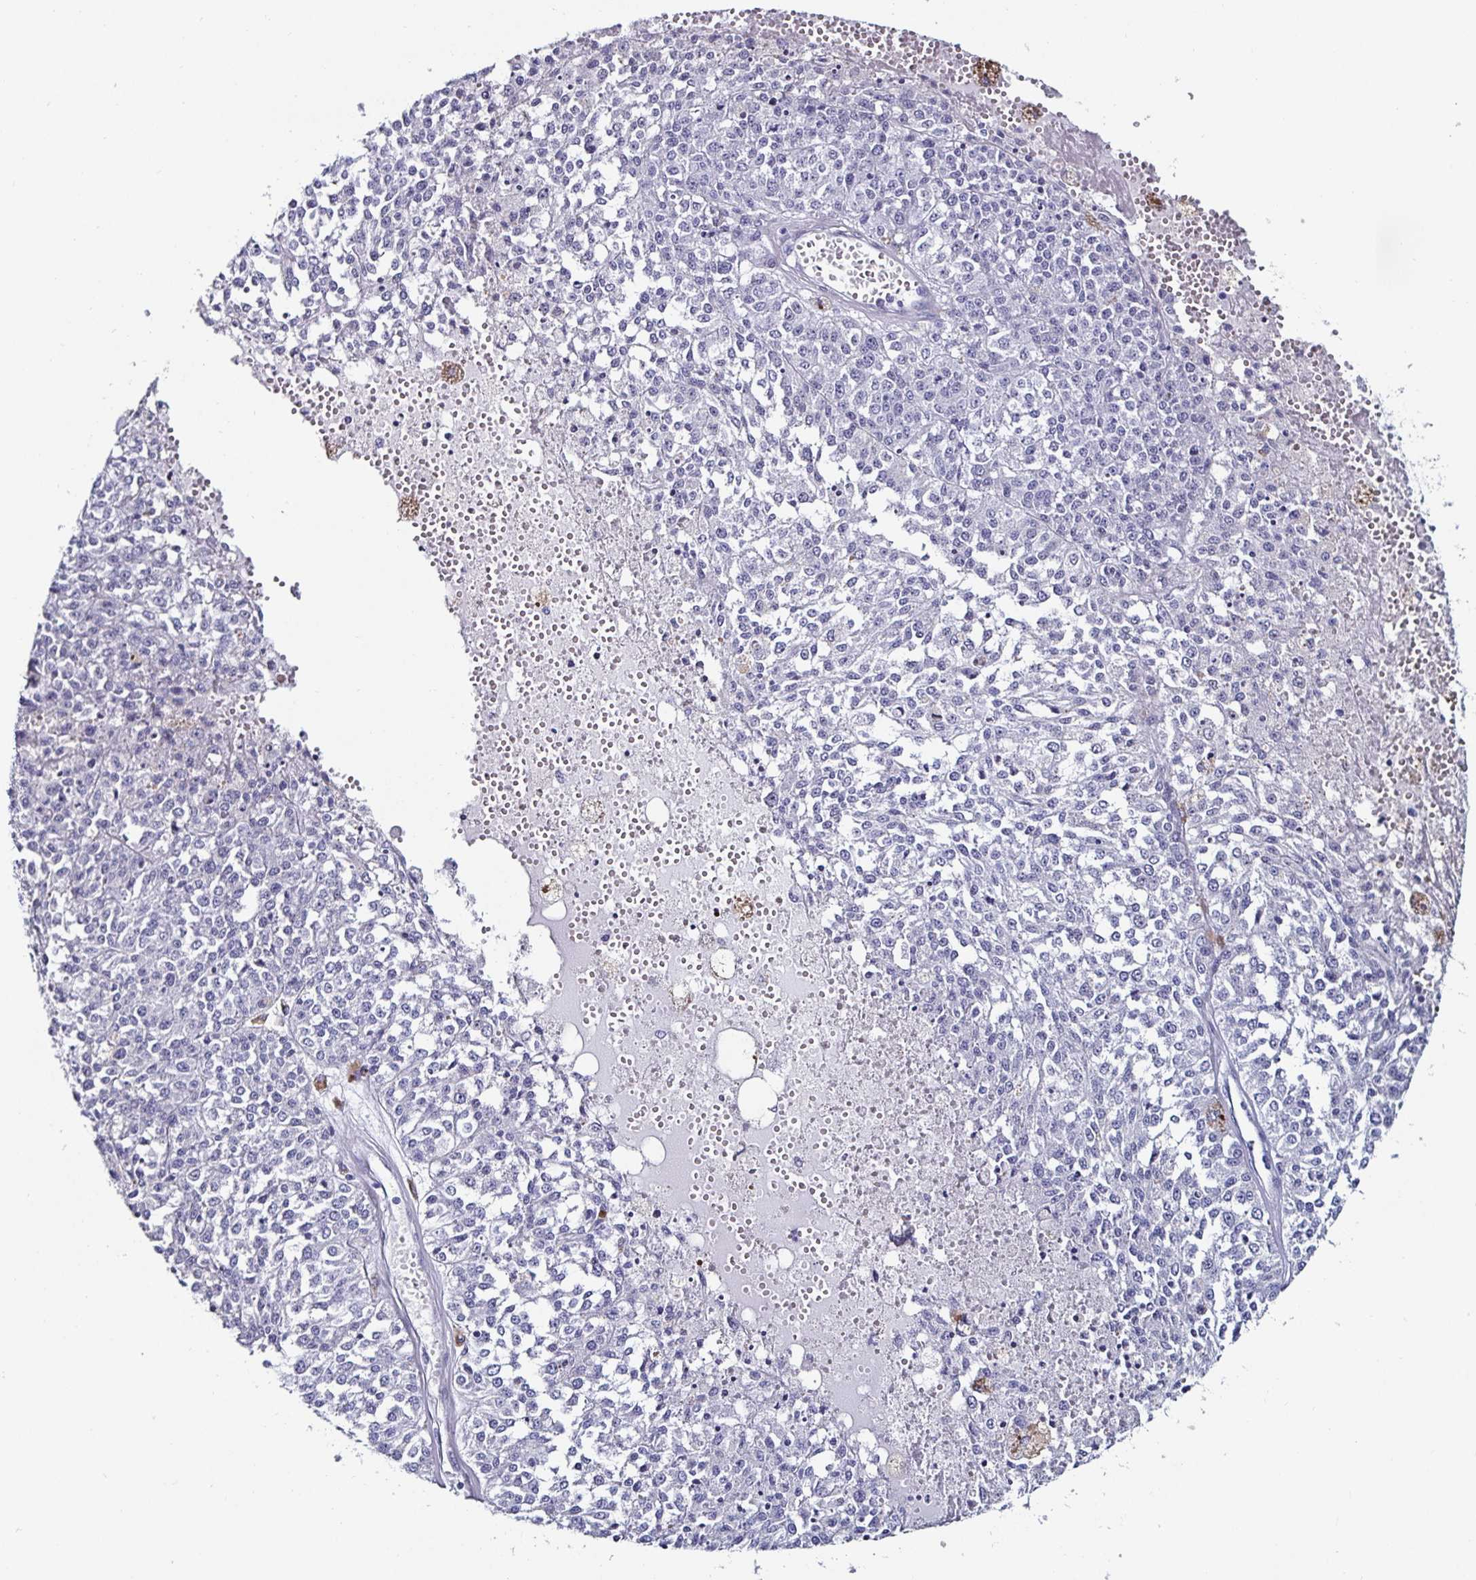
{"staining": {"intensity": "negative", "quantity": "none", "location": "none"}, "tissue": "melanoma", "cell_type": "Tumor cells", "image_type": "cancer", "snomed": [{"axis": "morphology", "description": "Malignant melanoma, Metastatic site"}, {"axis": "topography", "description": "Lymph node"}], "caption": "Immunohistochemistry of malignant melanoma (metastatic site) reveals no positivity in tumor cells. Brightfield microscopy of IHC stained with DAB (3,3'-diaminobenzidine) (brown) and hematoxylin (blue), captured at high magnification.", "gene": "DDX39B", "patient": {"sex": "female", "age": 64}}